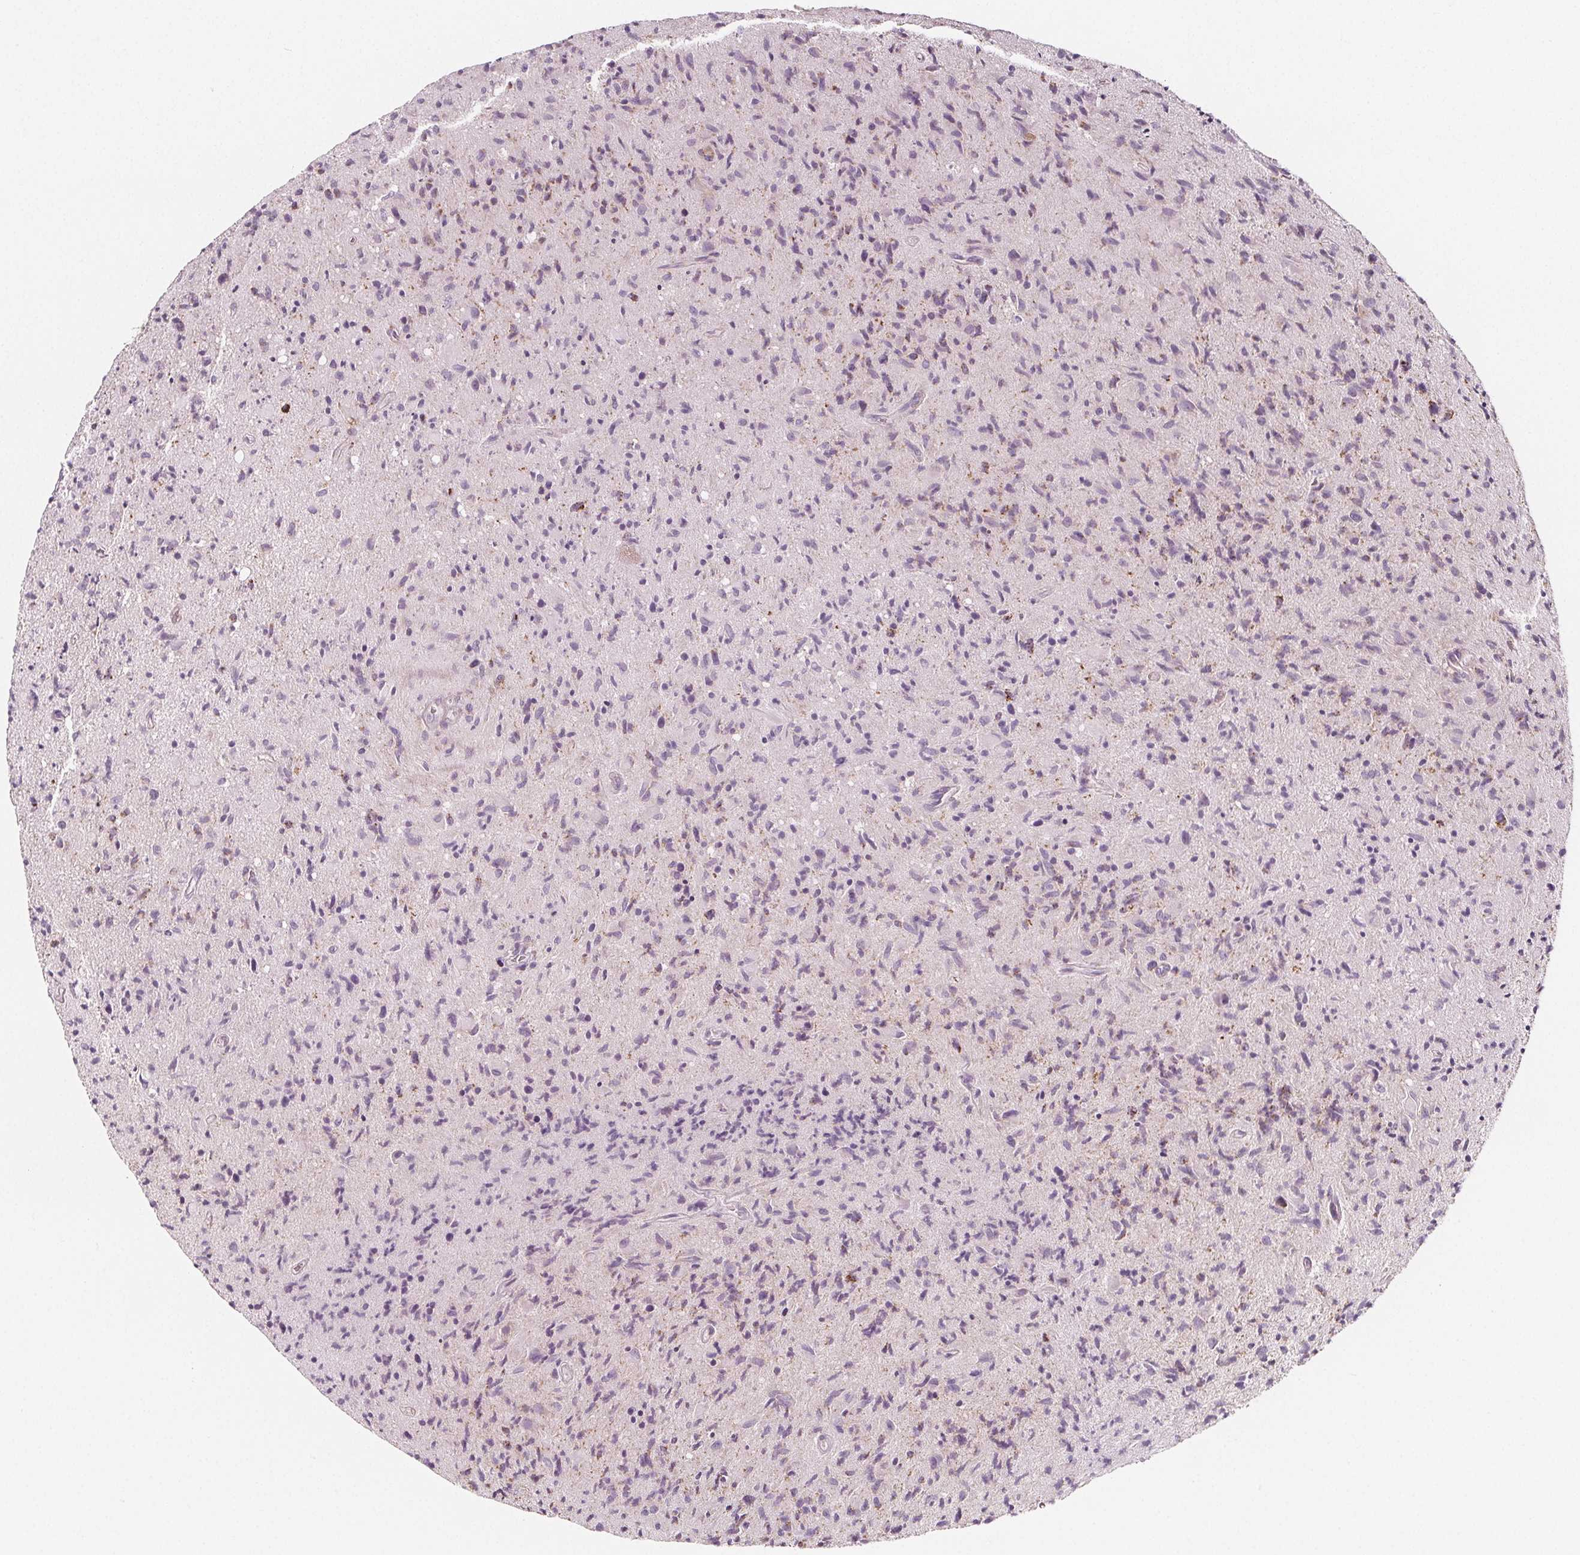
{"staining": {"intensity": "negative", "quantity": "none", "location": "none"}, "tissue": "glioma", "cell_type": "Tumor cells", "image_type": "cancer", "snomed": [{"axis": "morphology", "description": "Glioma, malignant, High grade"}, {"axis": "topography", "description": "Brain"}], "caption": "Protein analysis of glioma demonstrates no significant positivity in tumor cells. (Stains: DAB immunohistochemistry with hematoxylin counter stain, Microscopy: brightfield microscopy at high magnification).", "gene": "IL17C", "patient": {"sex": "male", "age": 54}}